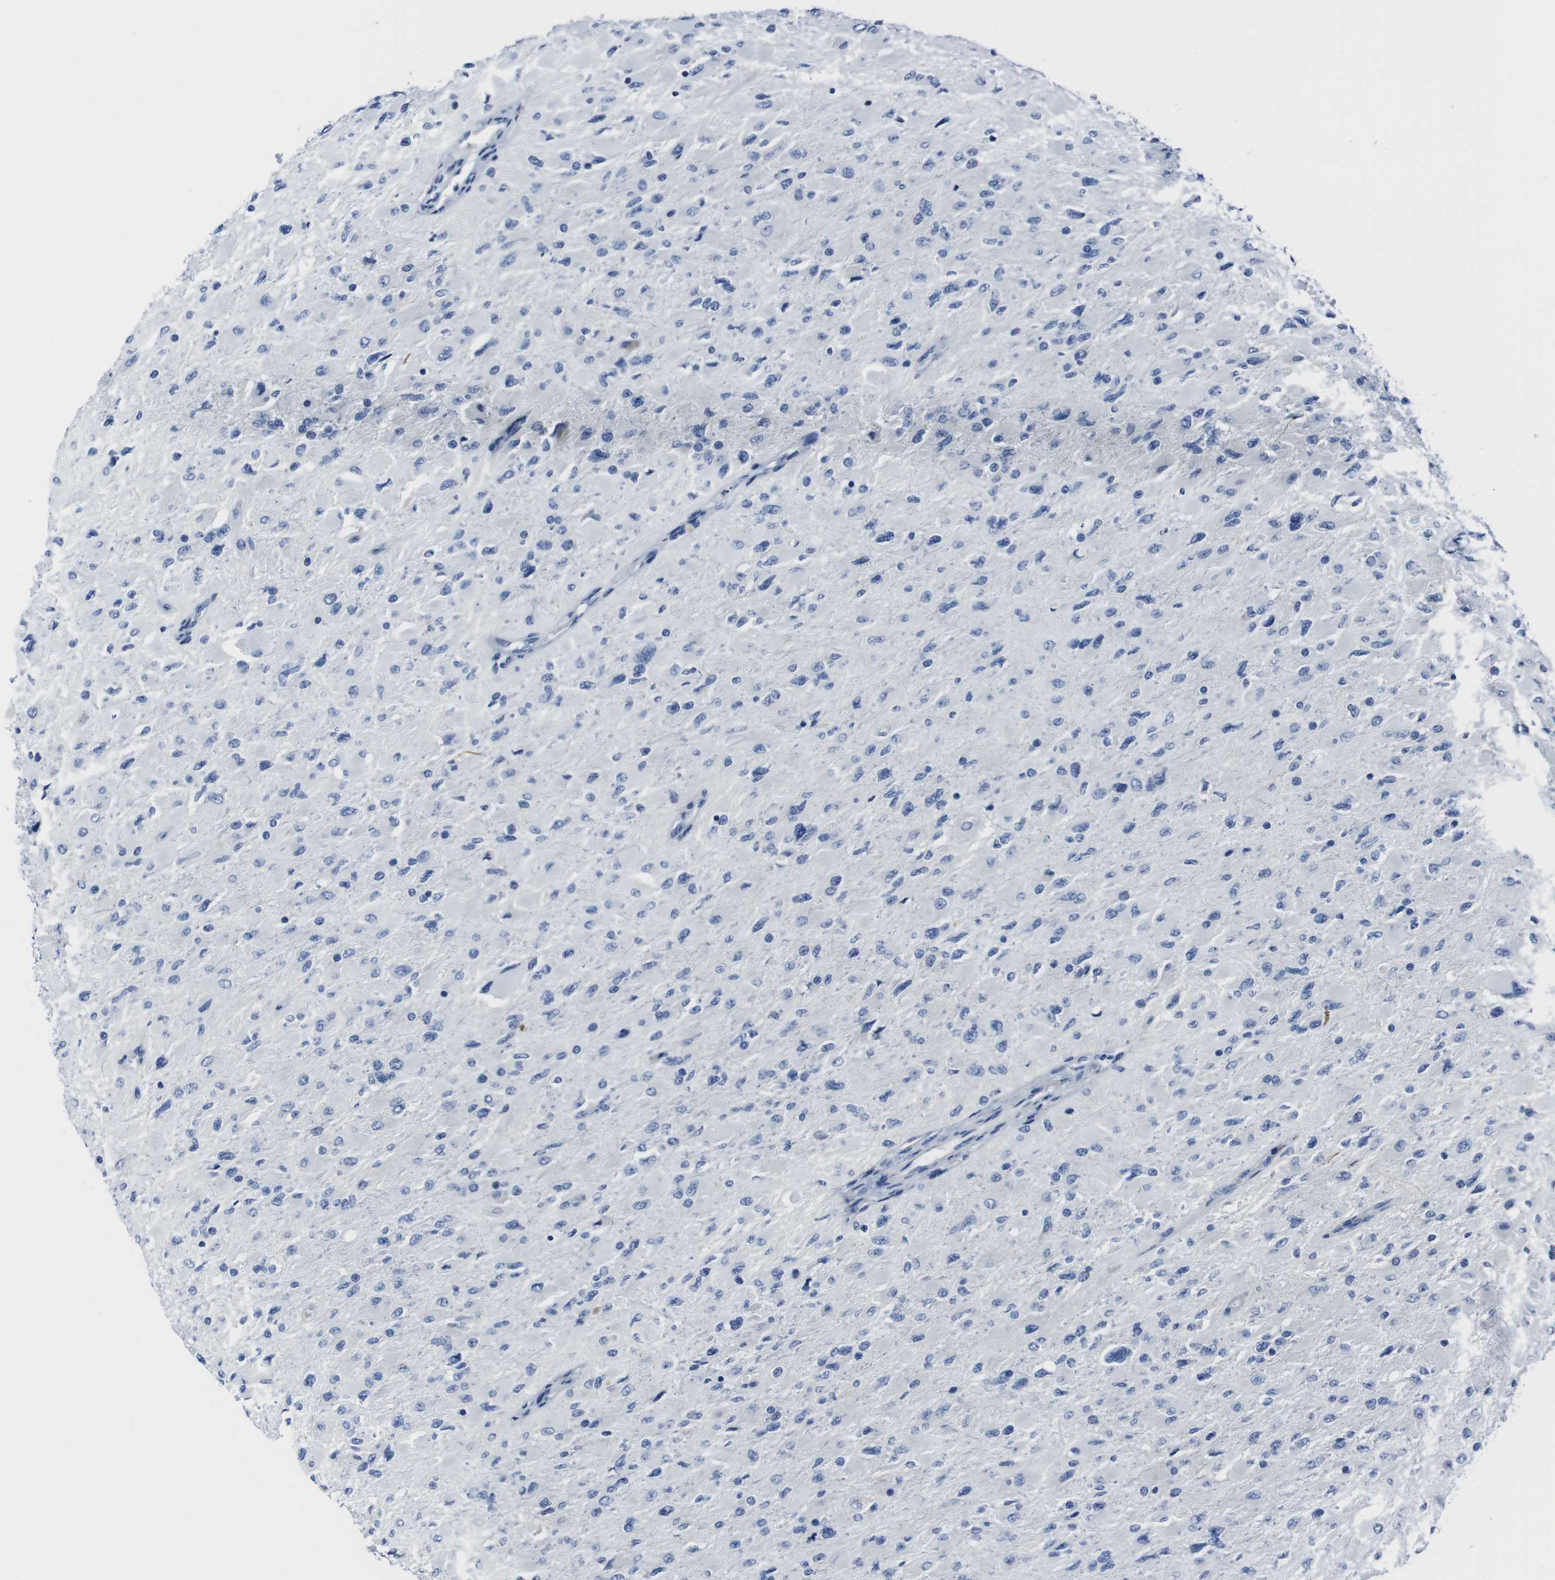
{"staining": {"intensity": "negative", "quantity": "none", "location": "none"}, "tissue": "glioma", "cell_type": "Tumor cells", "image_type": "cancer", "snomed": [{"axis": "morphology", "description": "Glioma, malignant, High grade"}, {"axis": "topography", "description": "Cerebral cortex"}], "caption": "The immunohistochemistry (IHC) histopathology image has no significant staining in tumor cells of glioma tissue.", "gene": "EIF4A1", "patient": {"sex": "female", "age": 36}}